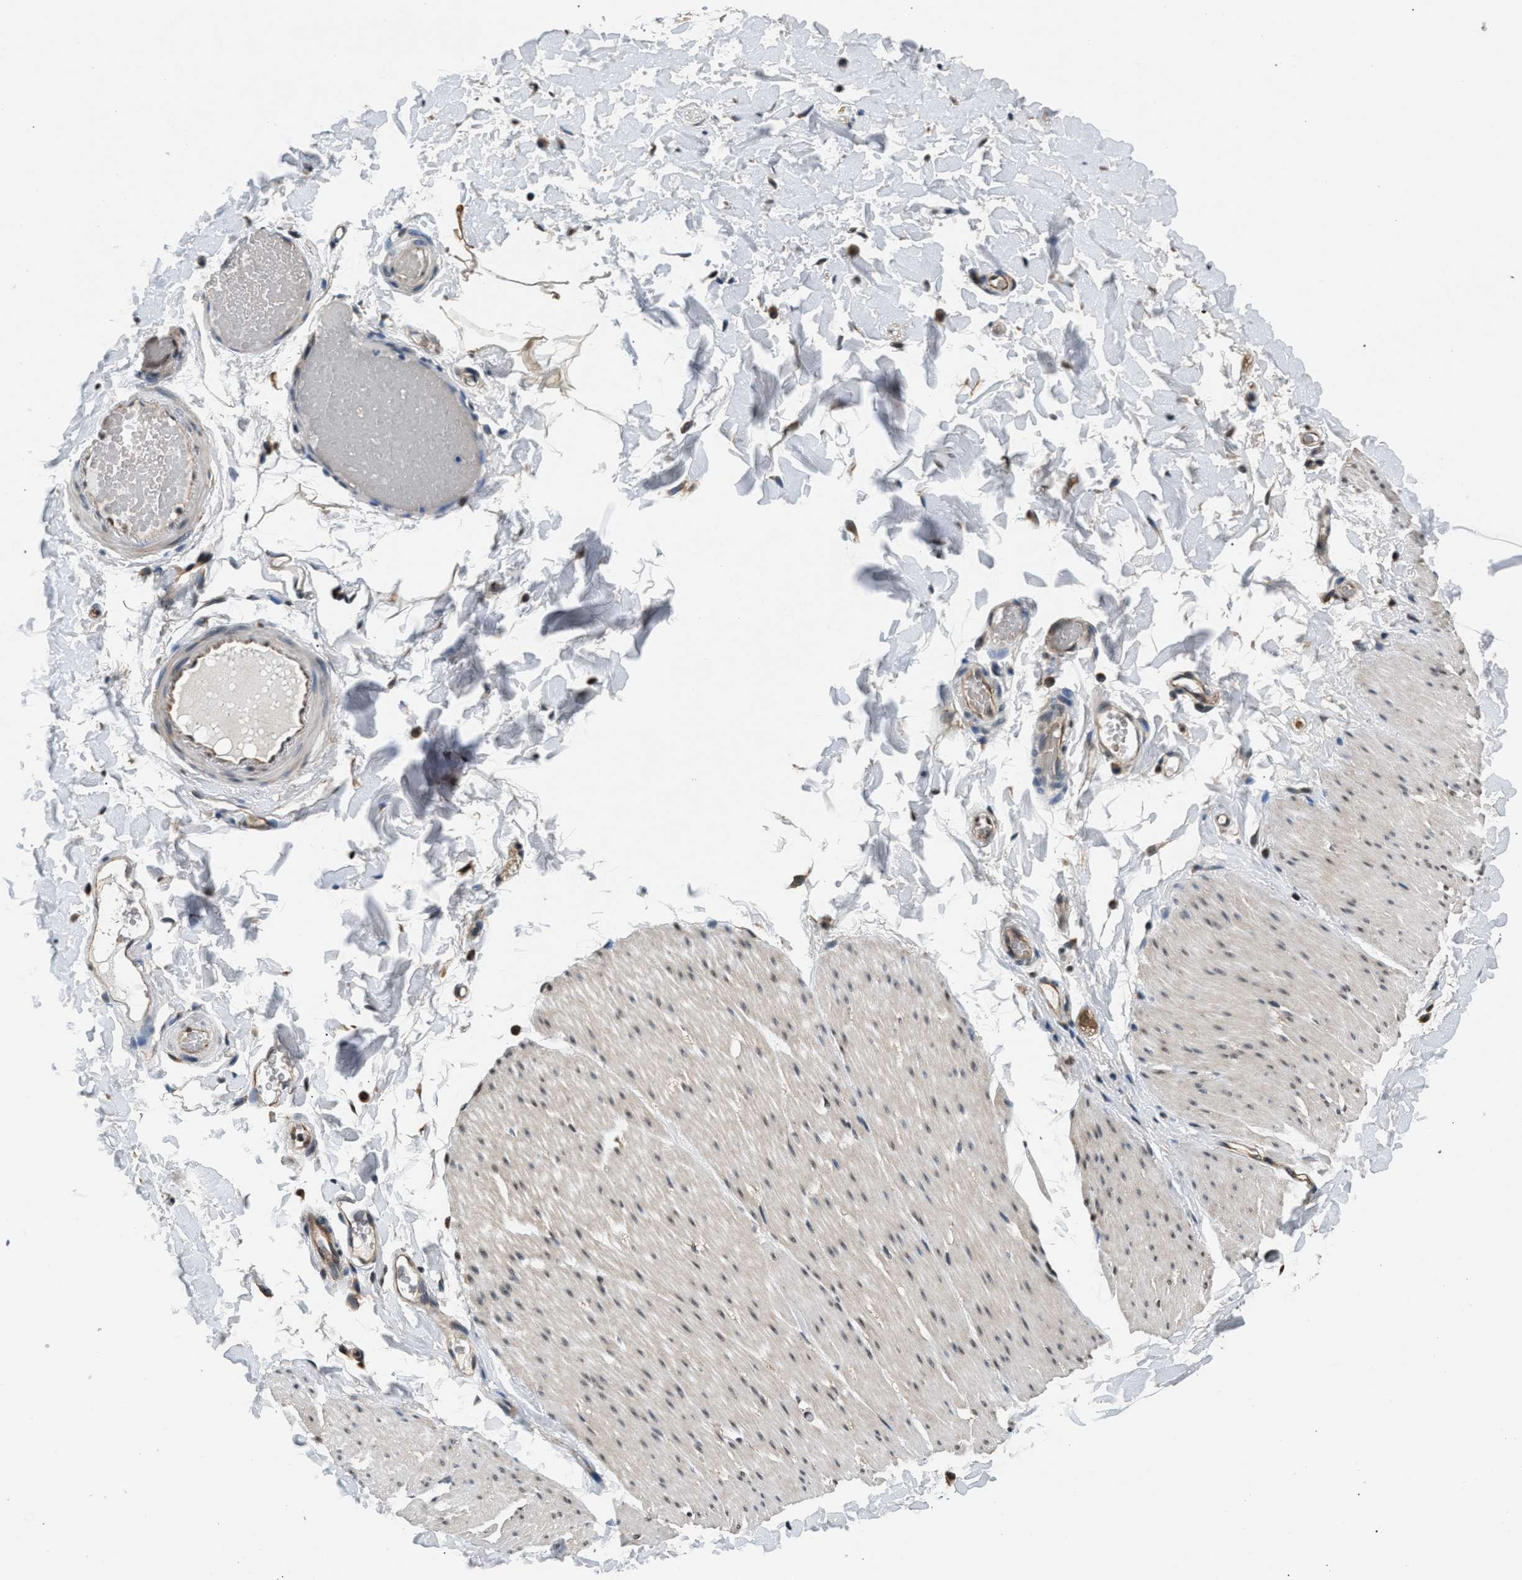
{"staining": {"intensity": "weak", "quantity": ">75%", "location": "cytoplasmic/membranous,nuclear"}, "tissue": "smooth muscle", "cell_type": "Smooth muscle cells", "image_type": "normal", "snomed": [{"axis": "morphology", "description": "Normal tissue, NOS"}, {"axis": "topography", "description": "Smooth muscle"}, {"axis": "topography", "description": "Colon"}], "caption": "Smooth muscle stained with a brown dye exhibits weak cytoplasmic/membranous,nuclear positive staining in about >75% of smooth muscle cells.", "gene": "RBM33", "patient": {"sex": "male", "age": 67}}